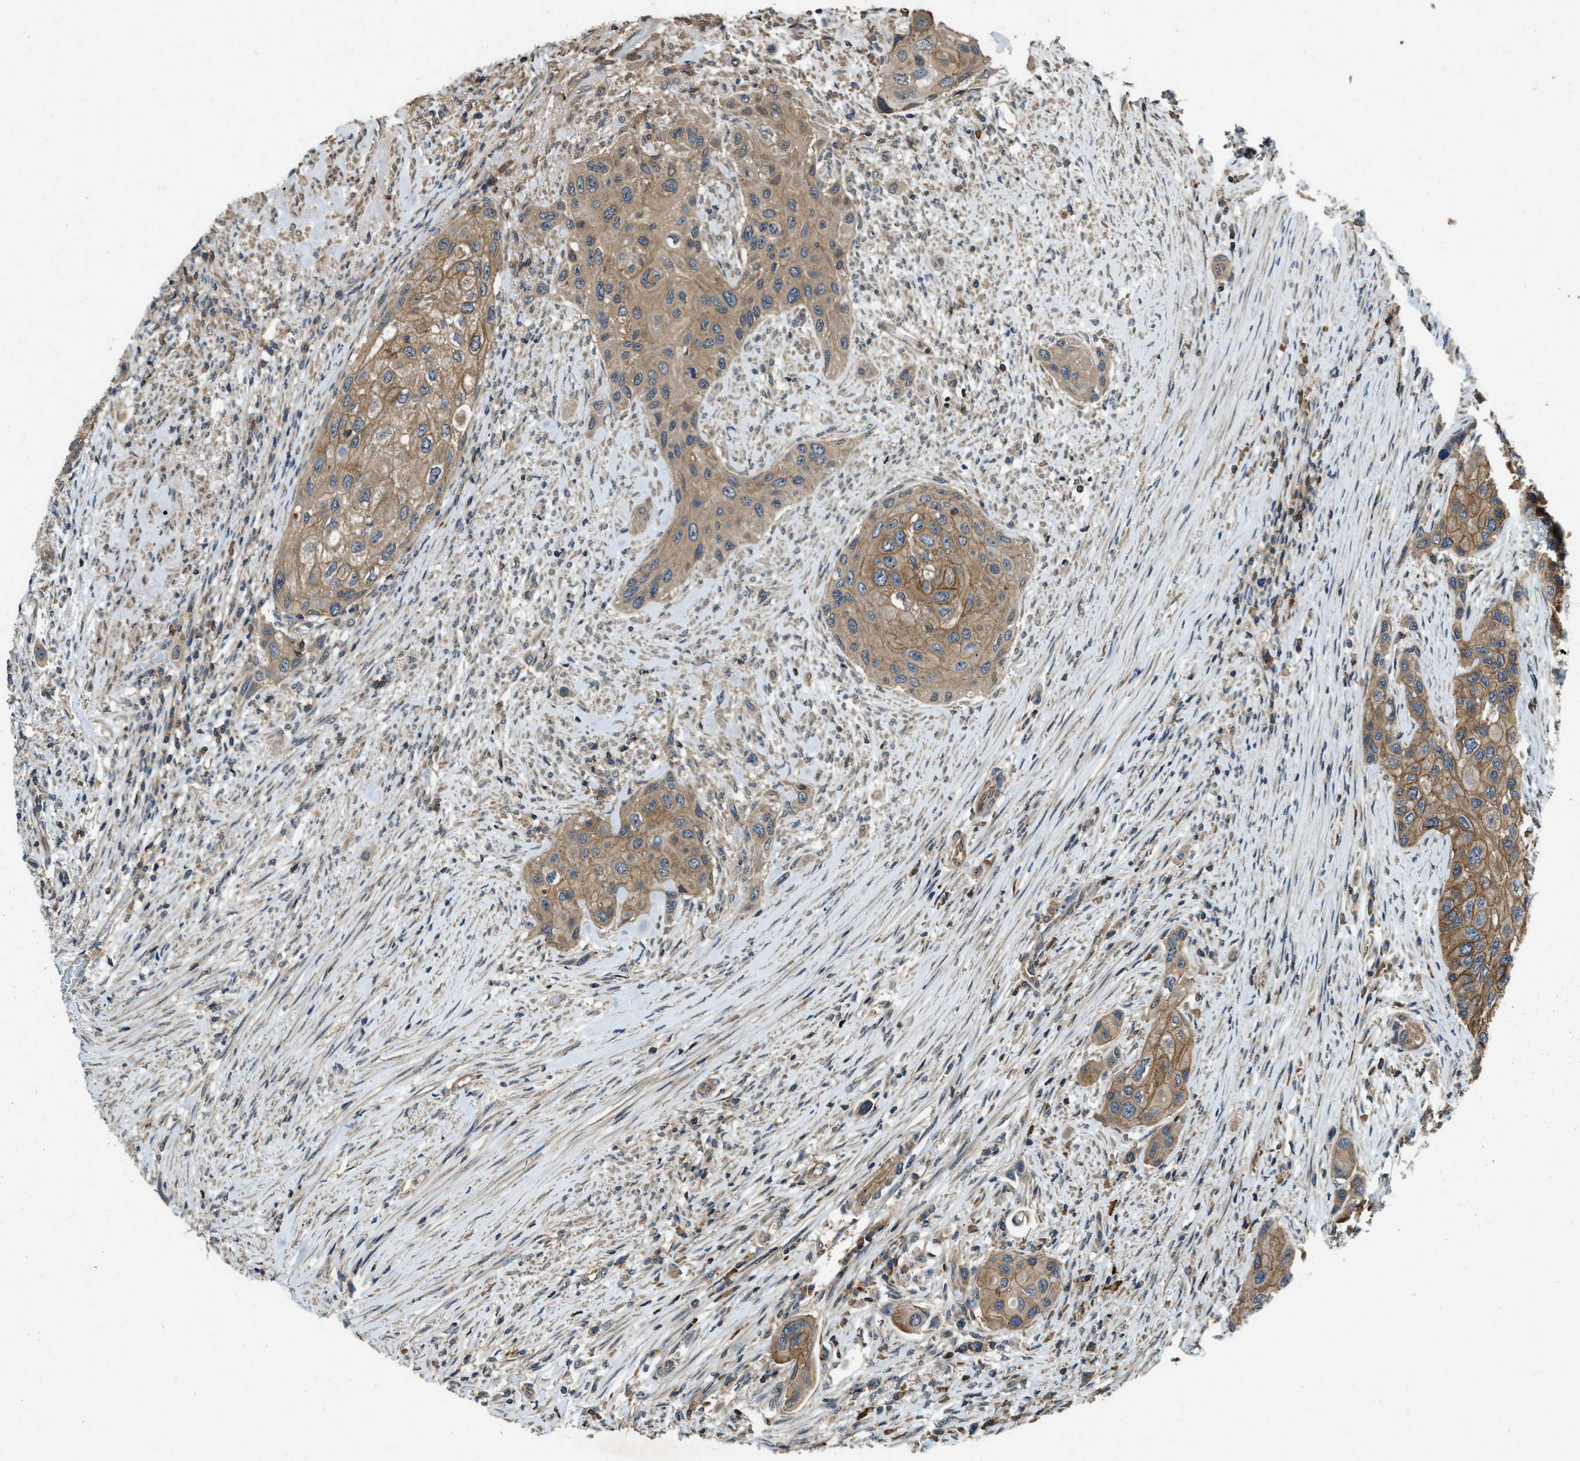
{"staining": {"intensity": "moderate", "quantity": ">75%", "location": "cytoplasmic/membranous"}, "tissue": "urothelial cancer", "cell_type": "Tumor cells", "image_type": "cancer", "snomed": [{"axis": "morphology", "description": "Urothelial carcinoma, High grade"}, {"axis": "topography", "description": "Urinary bladder"}], "caption": "High-magnification brightfield microscopy of high-grade urothelial carcinoma stained with DAB (brown) and counterstained with hematoxylin (blue). tumor cells exhibit moderate cytoplasmic/membranous positivity is present in about>75% of cells.", "gene": "ATP8B1", "patient": {"sex": "female", "age": 56}}